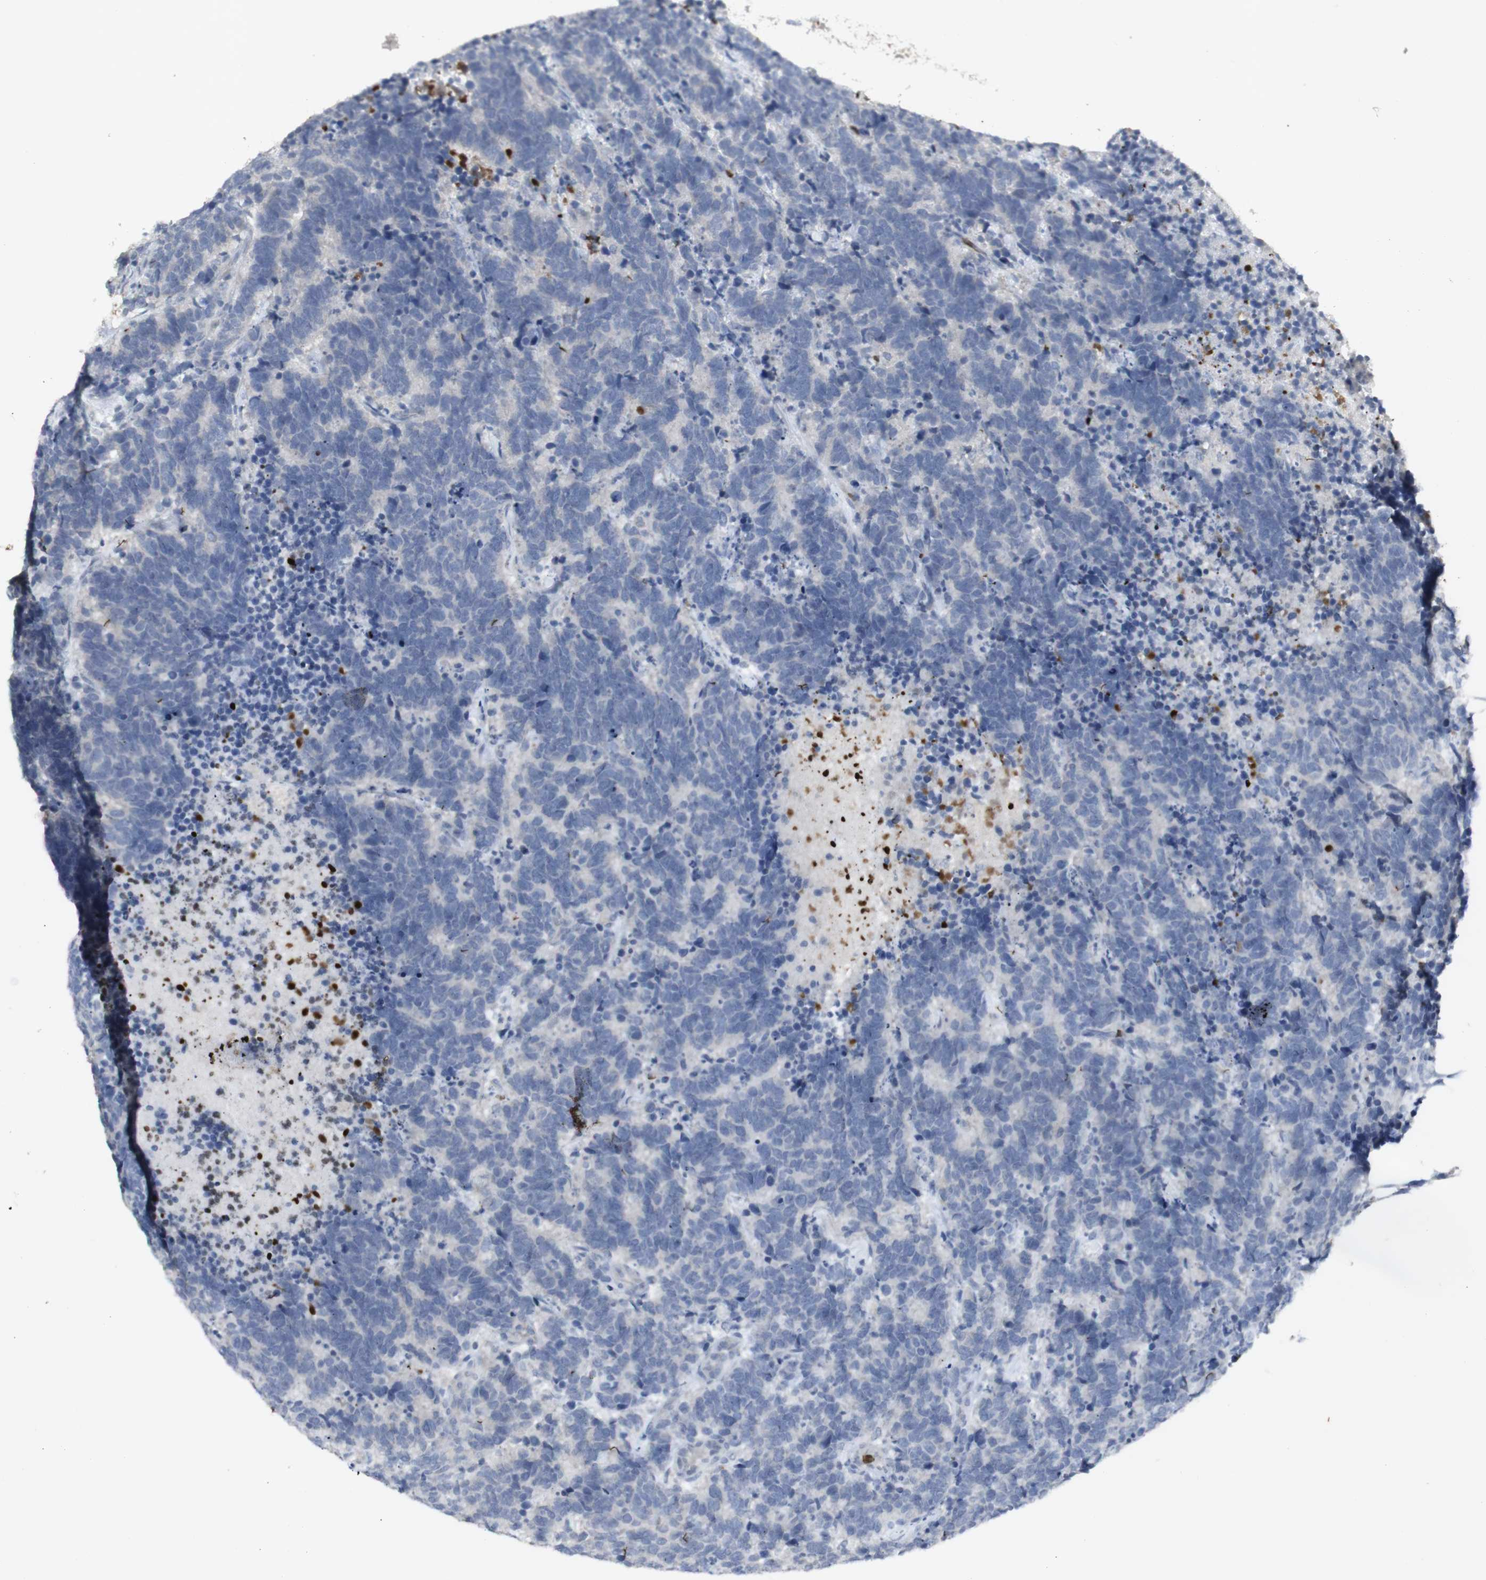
{"staining": {"intensity": "negative", "quantity": "none", "location": "none"}, "tissue": "carcinoid", "cell_type": "Tumor cells", "image_type": "cancer", "snomed": [{"axis": "morphology", "description": "Carcinoma, NOS"}, {"axis": "morphology", "description": "Carcinoid, malignant, NOS"}, {"axis": "topography", "description": "Urinary bladder"}], "caption": "Protein analysis of carcinoid exhibits no significant expression in tumor cells.", "gene": "INS", "patient": {"sex": "male", "age": 57}}